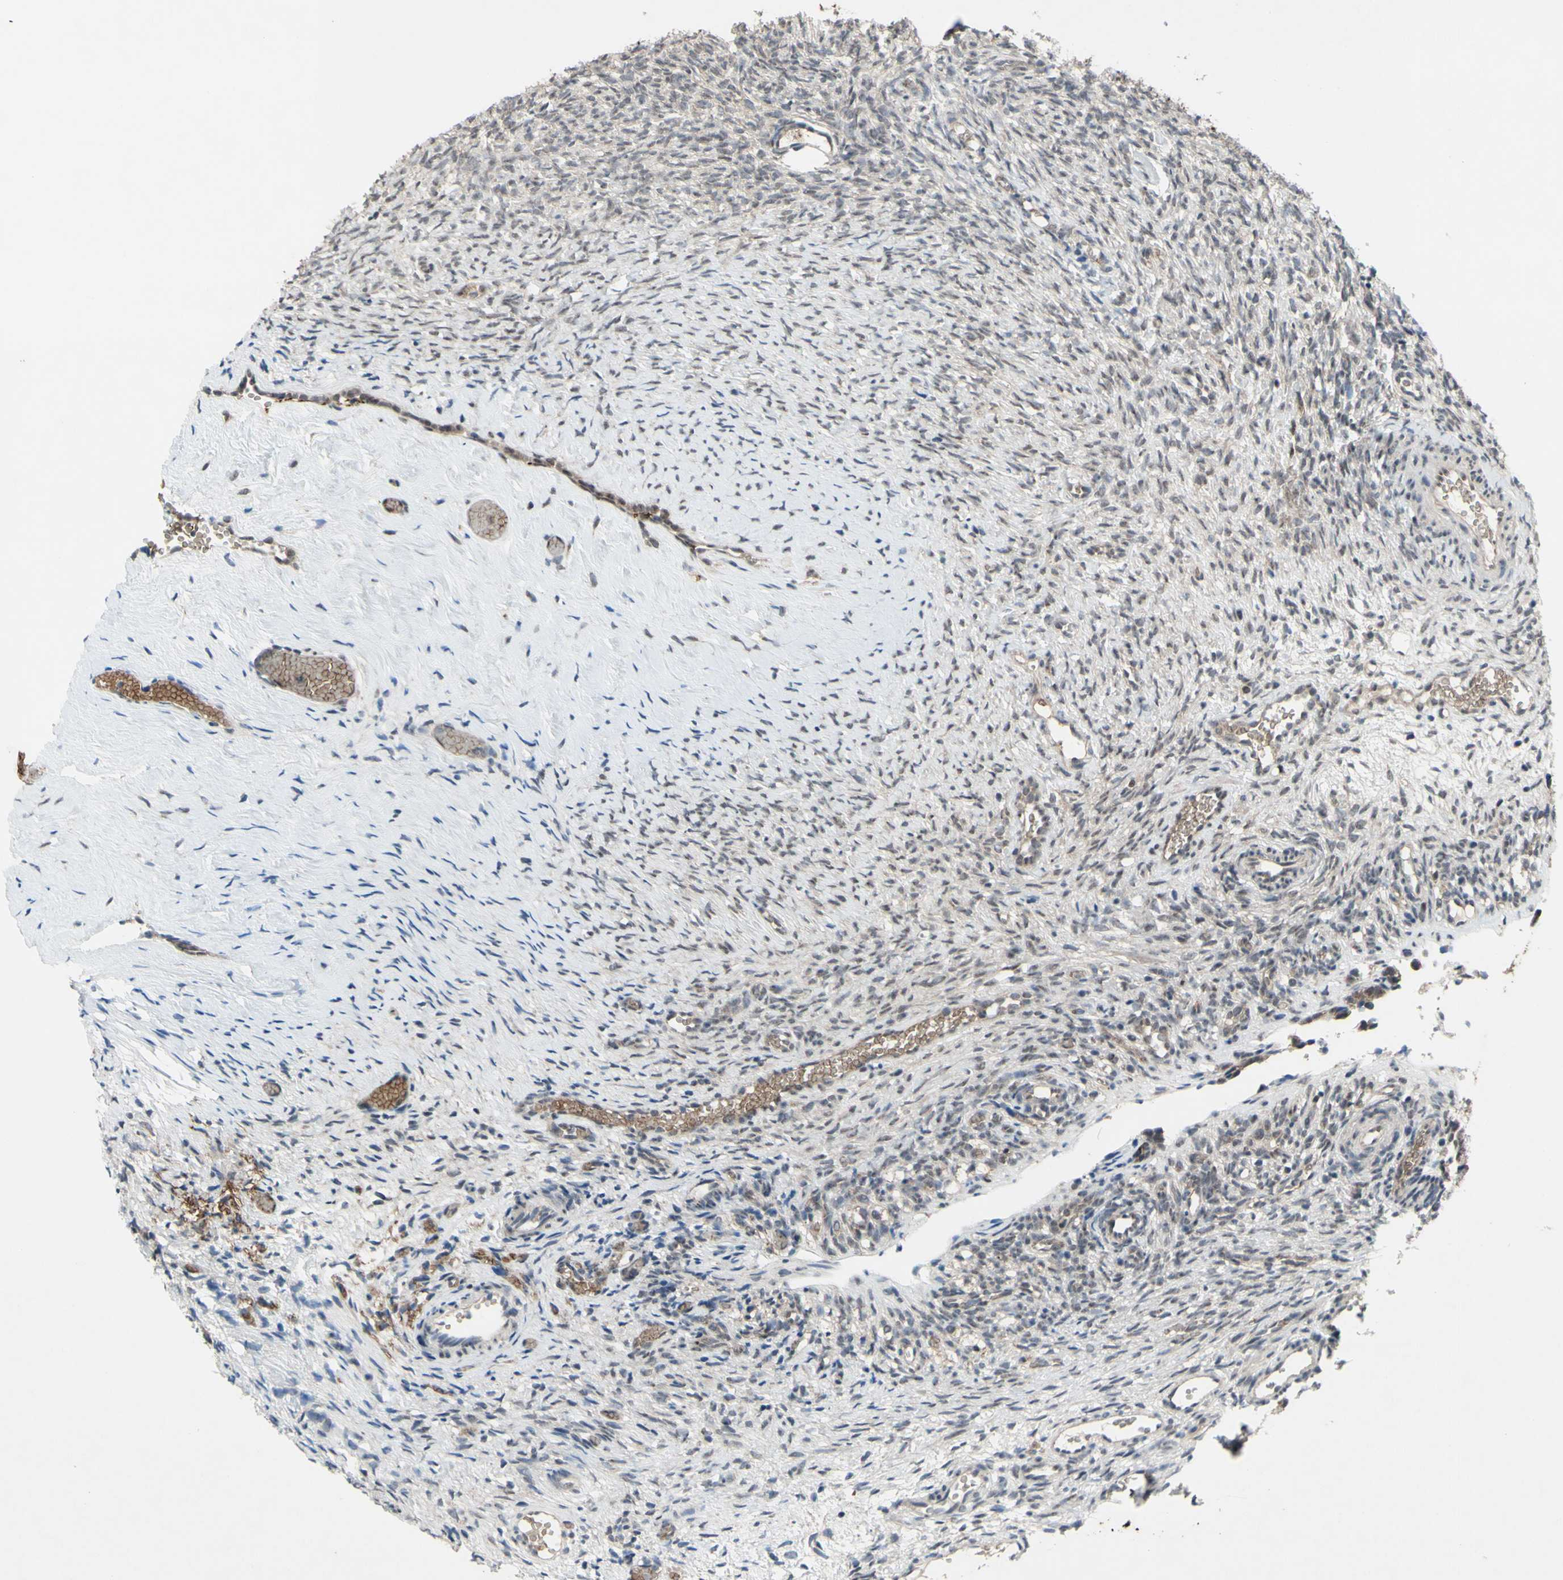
{"staining": {"intensity": "weak", "quantity": ">75%", "location": "cytoplasmic/membranous,nuclear"}, "tissue": "ovary", "cell_type": "Follicle cells", "image_type": "normal", "snomed": [{"axis": "morphology", "description": "Normal tissue, NOS"}, {"axis": "topography", "description": "Ovary"}], "caption": "A histopathology image of human ovary stained for a protein exhibits weak cytoplasmic/membranous,nuclear brown staining in follicle cells.", "gene": "TRDMT1", "patient": {"sex": "female", "age": 35}}